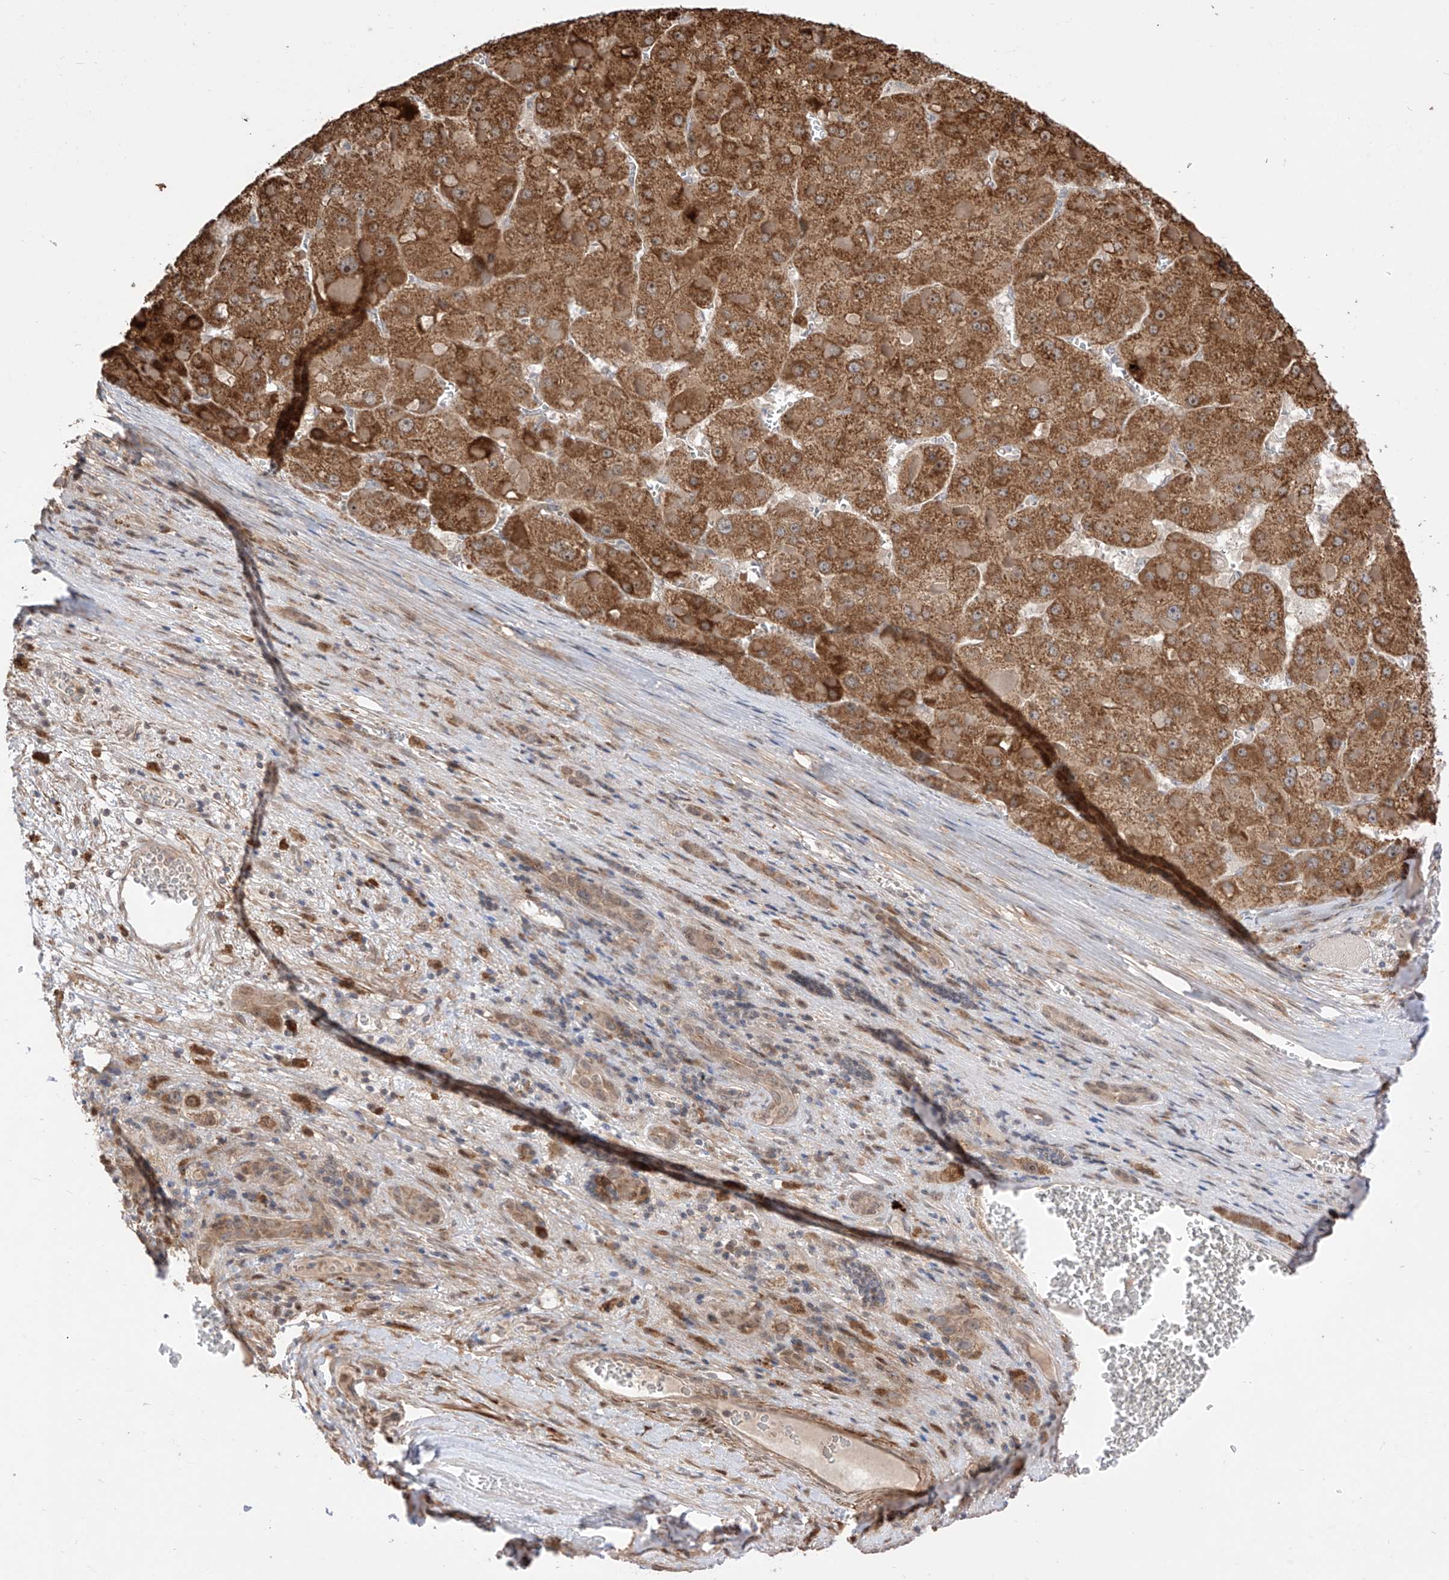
{"staining": {"intensity": "strong", "quantity": ">75%", "location": "cytoplasmic/membranous"}, "tissue": "liver cancer", "cell_type": "Tumor cells", "image_type": "cancer", "snomed": [{"axis": "morphology", "description": "Carcinoma, Hepatocellular, NOS"}, {"axis": "topography", "description": "Liver"}], "caption": "Liver cancer stained with a brown dye displays strong cytoplasmic/membranous positive expression in about >75% of tumor cells.", "gene": "LATS1", "patient": {"sex": "female", "age": 73}}